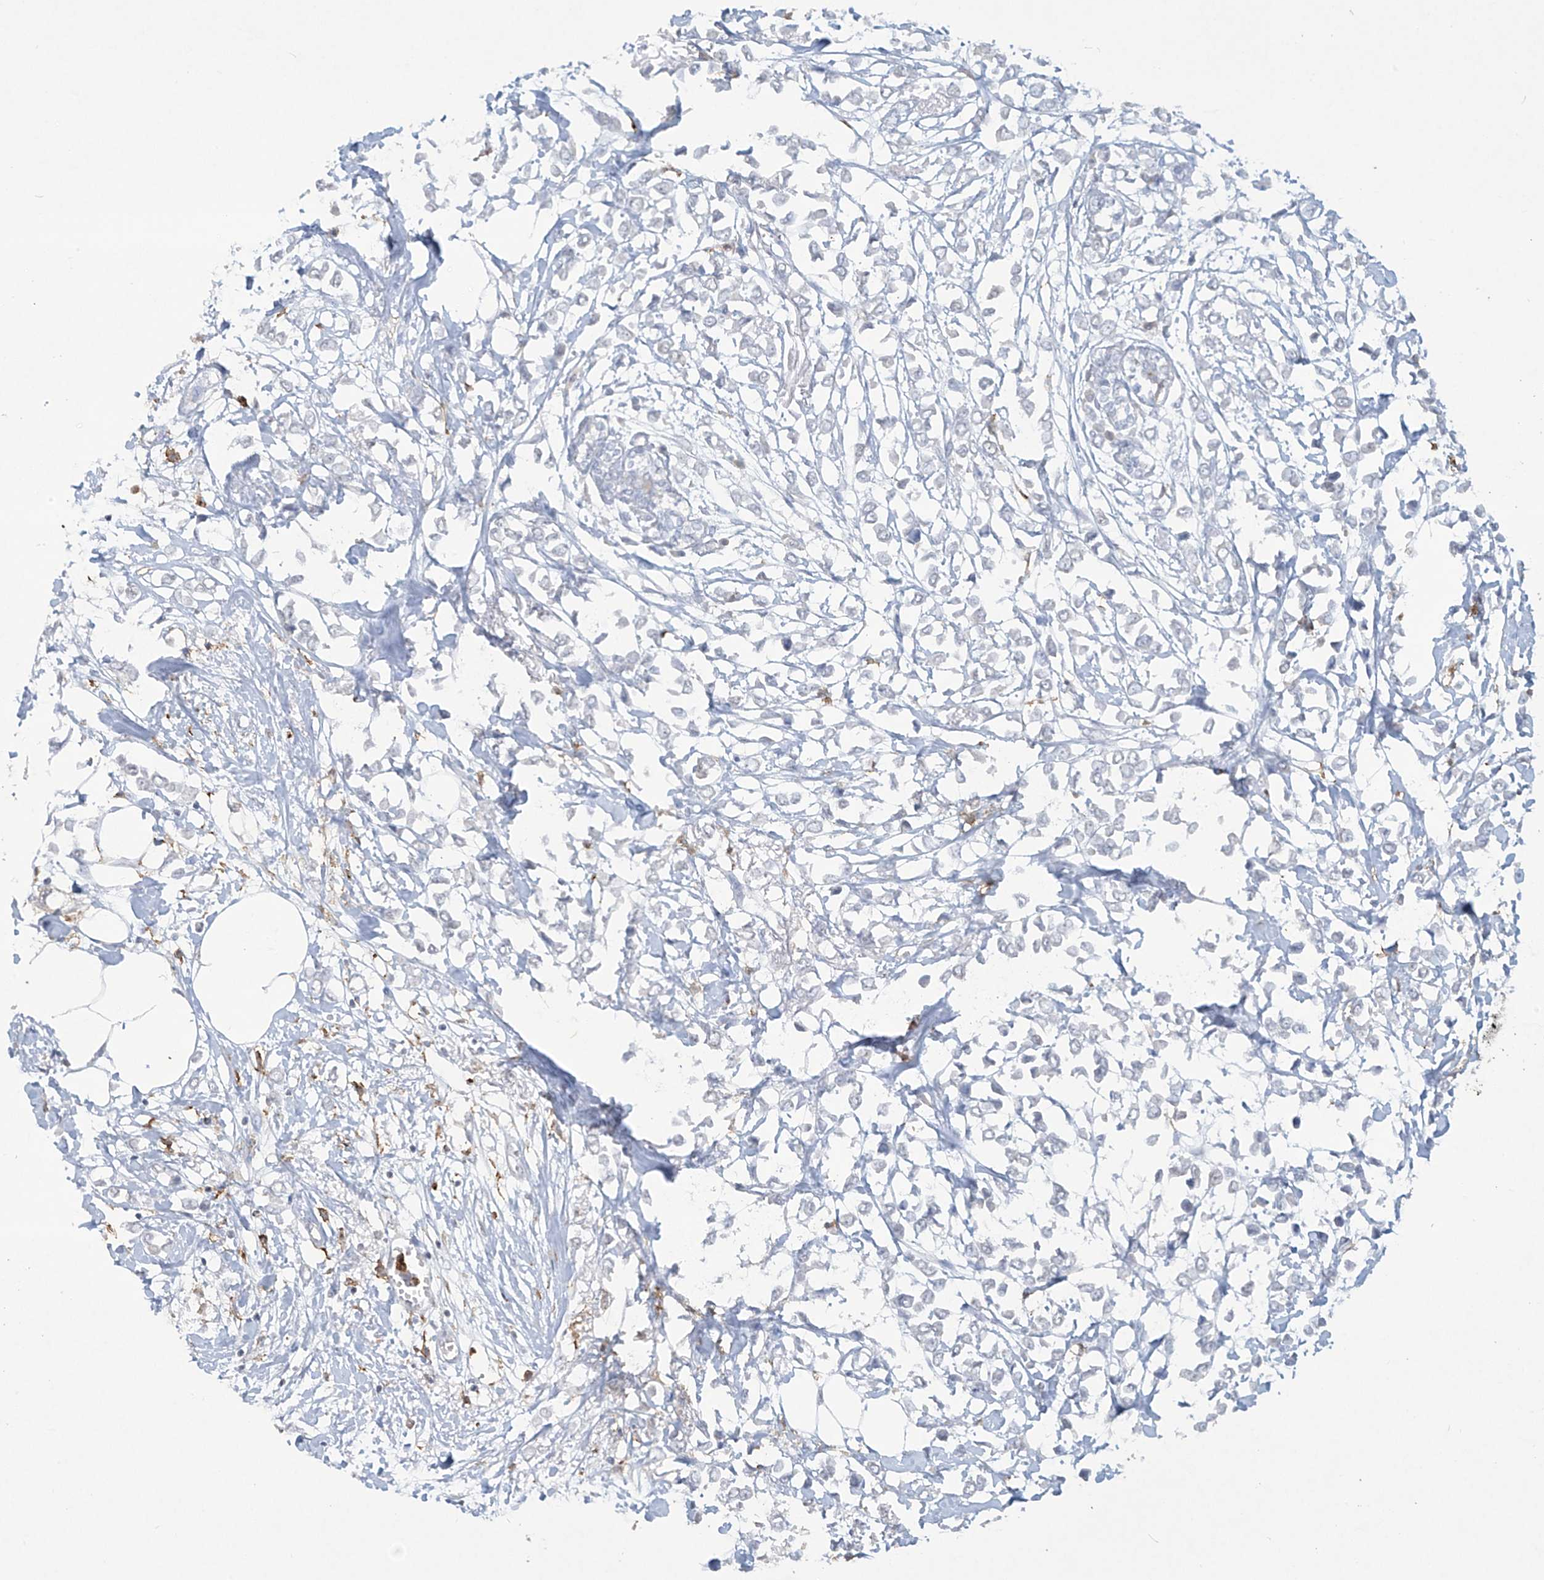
{"staining": {"intensity": "negative", "quantity": "none", "location": "none"}, "tissue": "breast cancer", "cell_type": "Tumor cells", "image_type": "cancer", "snomed": [{"axis": "morphology", "description": "Lobular carcinoma"}, {"axis": "topography", "description": "Breast"}], "caption": "The histopathology image reveals no staining of tumor cells in breast cancer (lobular carcinoma).", "gene": "FCGR3A", "patient": {"sex": "female", "age": 51}}